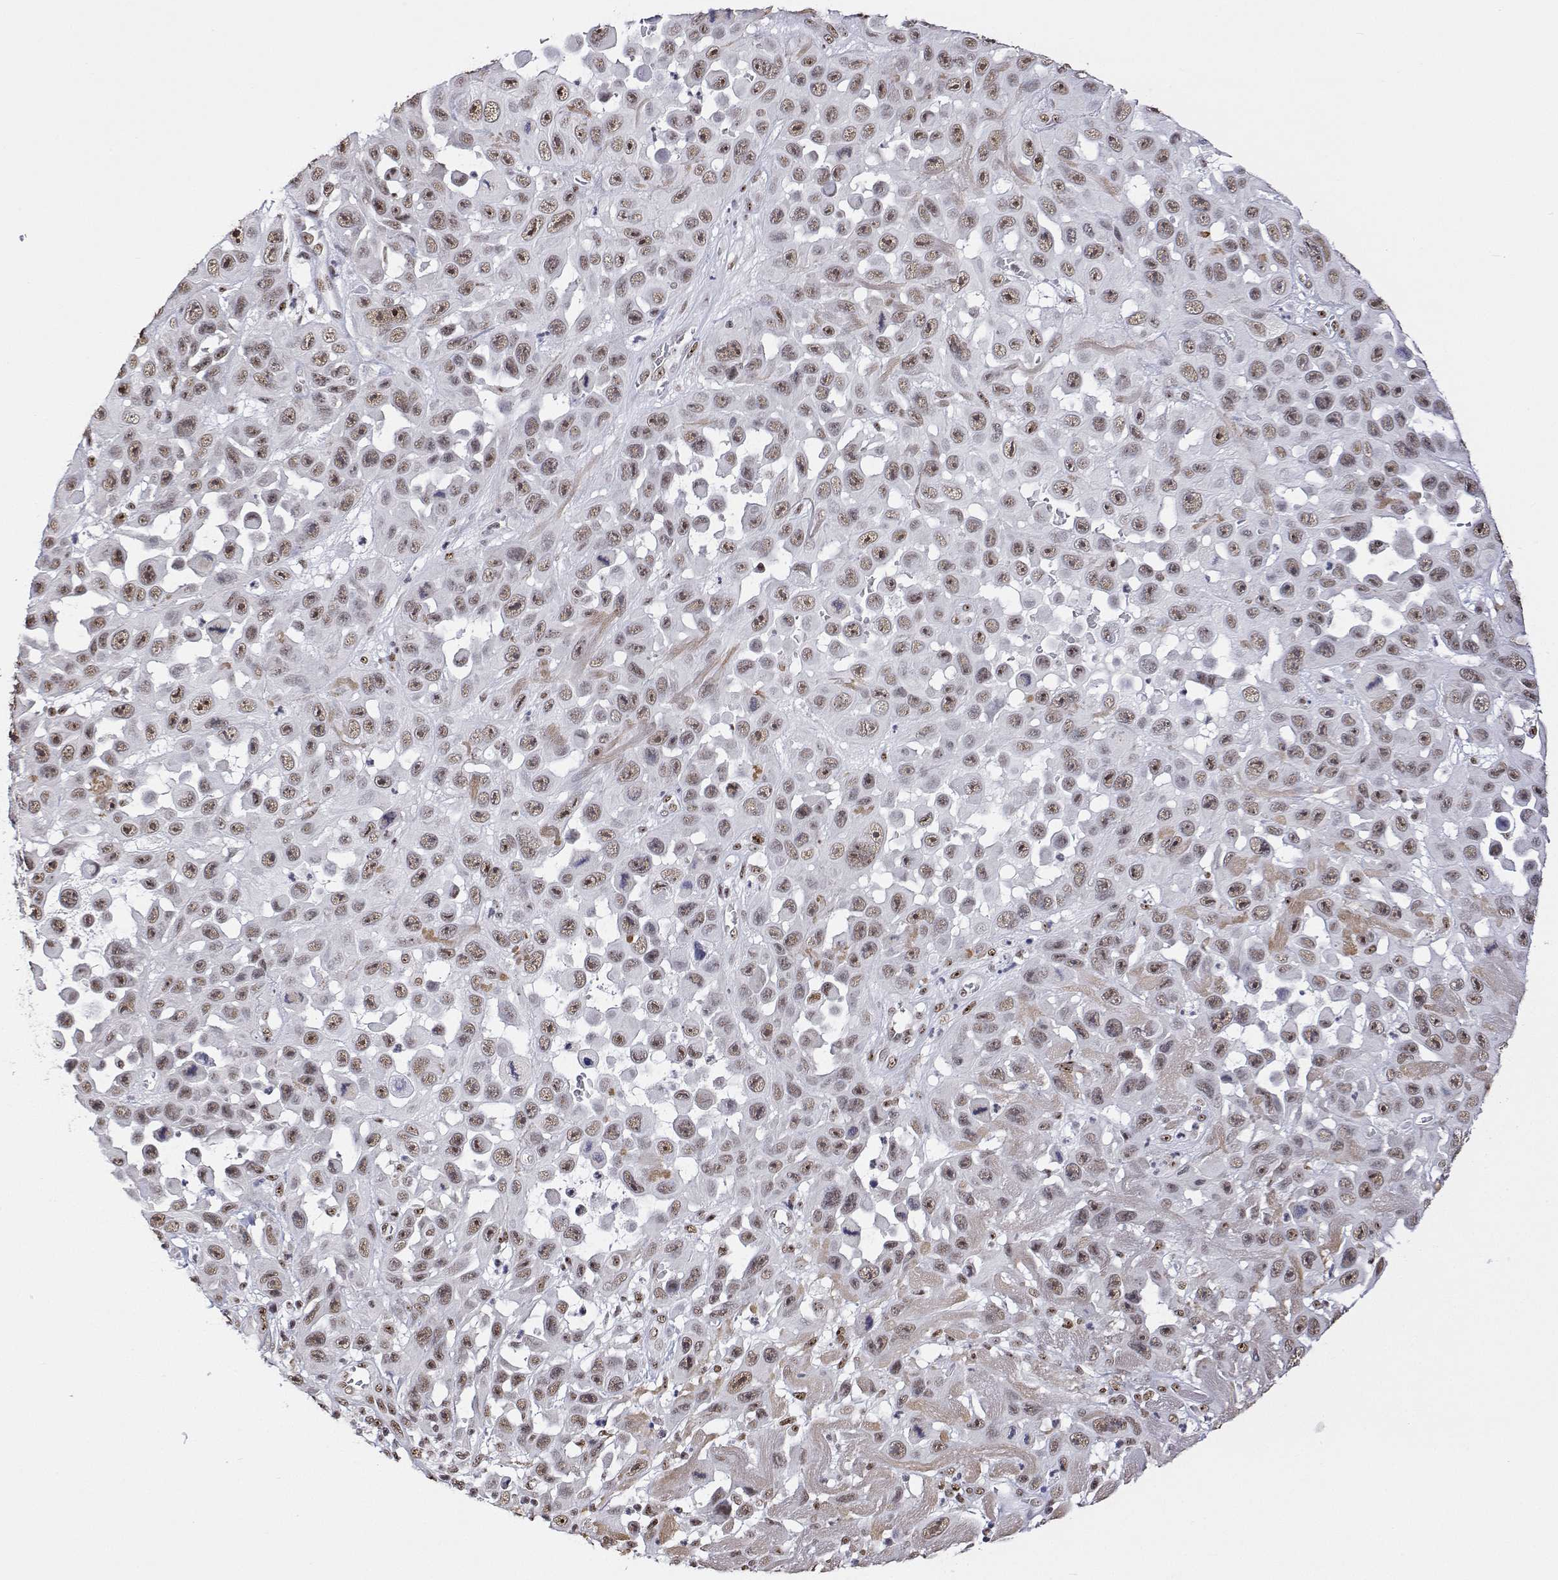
{"staining": {"intensity": "moderate", "quantity": ">75%", "location": "nuclear"}, "tissue": "skin cancer", "cell_type": "Tumor cells", "image_type": "cancer", "snomed": [{"axis": "morphology", "description": "Squamous cell carcinoma, NOS"}, {"axis": "topography", "description": "Skin"}], "caption": "Immunohistochemistry photomicrograph of neoplastic tissue: skin squamous cell carcinoma stained using immunohistochemistry displays medium levels of moderate protein expression localized specifically in the nuclear of tumor cells, appearing as a nuclear brown color.", "gene": "ADAR", "patient": {"sex": "male", "age": 81}}